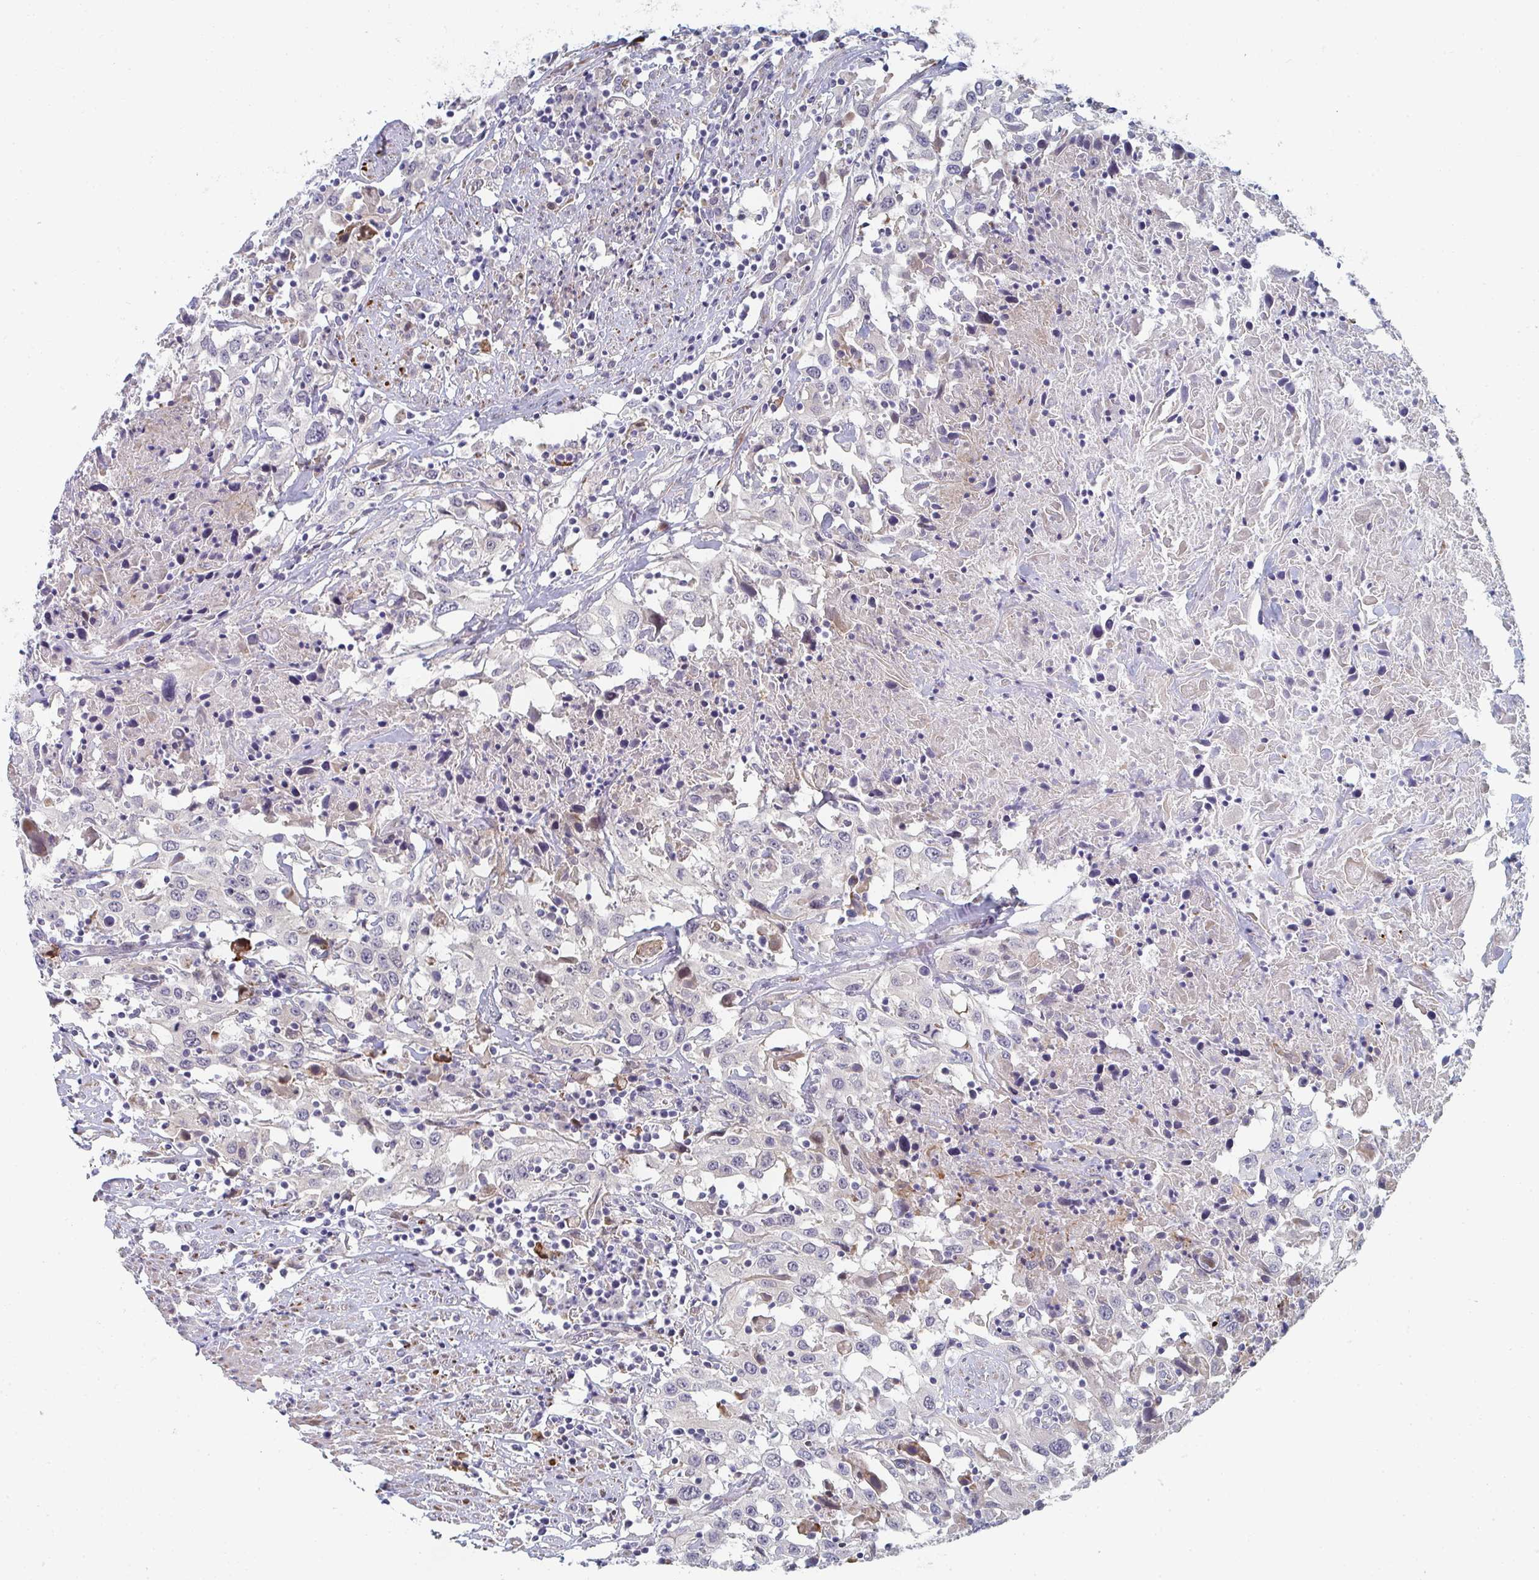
{"staining": {"intensity": "negative", "quantity": "none", "location": "none"}, "tissue": "urothelial cancer", "cell_type": "Tumor cells", "image_type": "cancer", "snomed": [{"axis": "morphology", "description": "Urothelial carcinoma, High grade"}, {"axis": "topography", "description": "Urinary bladder"}], "caption": "An immunohistochemistry histopathology image of high-grade urothelial carcinoma is shown. There is no staining in tumor cells of high-grade urothelial carcinoma.", "gene": "PSMG1", "patient": {"sex": "male", "age": 61}}